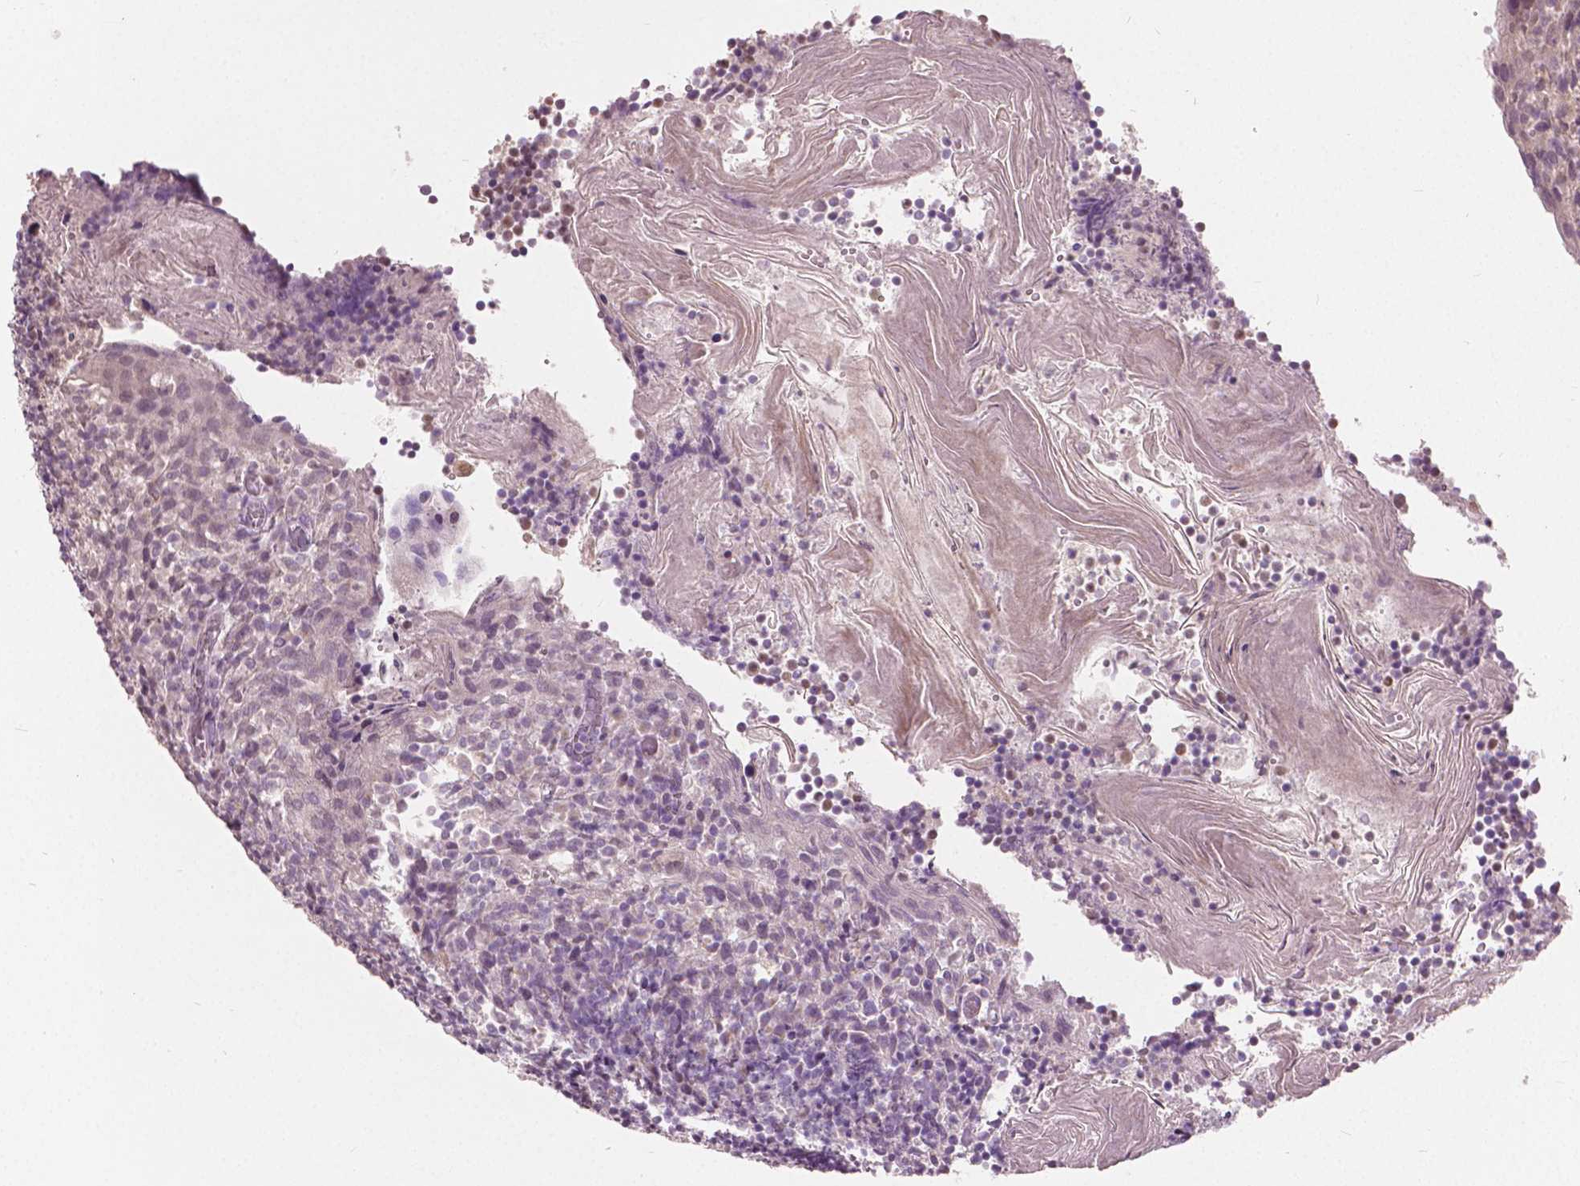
{"staining": {"intensity": "weak", "quantity": "25%-75%", "location": "nuclear"}, "tissue": "tonsil", "cell_type": "Germinal center cells", "image_type": "normal", "snomed": [{"axis": "morphology", "description": "Normal tissue, NOS"}, {"axis": "topography", "description": "Tonsil"}], "caption": "Immunohistochemical staining of normal tonsil exhibits 25%-75% levels of weak nuclear protein staining in about 25%-75% of germinal center cells.", "gene": "HOXA10", "patient": {"sex": "female", "age": 10}}